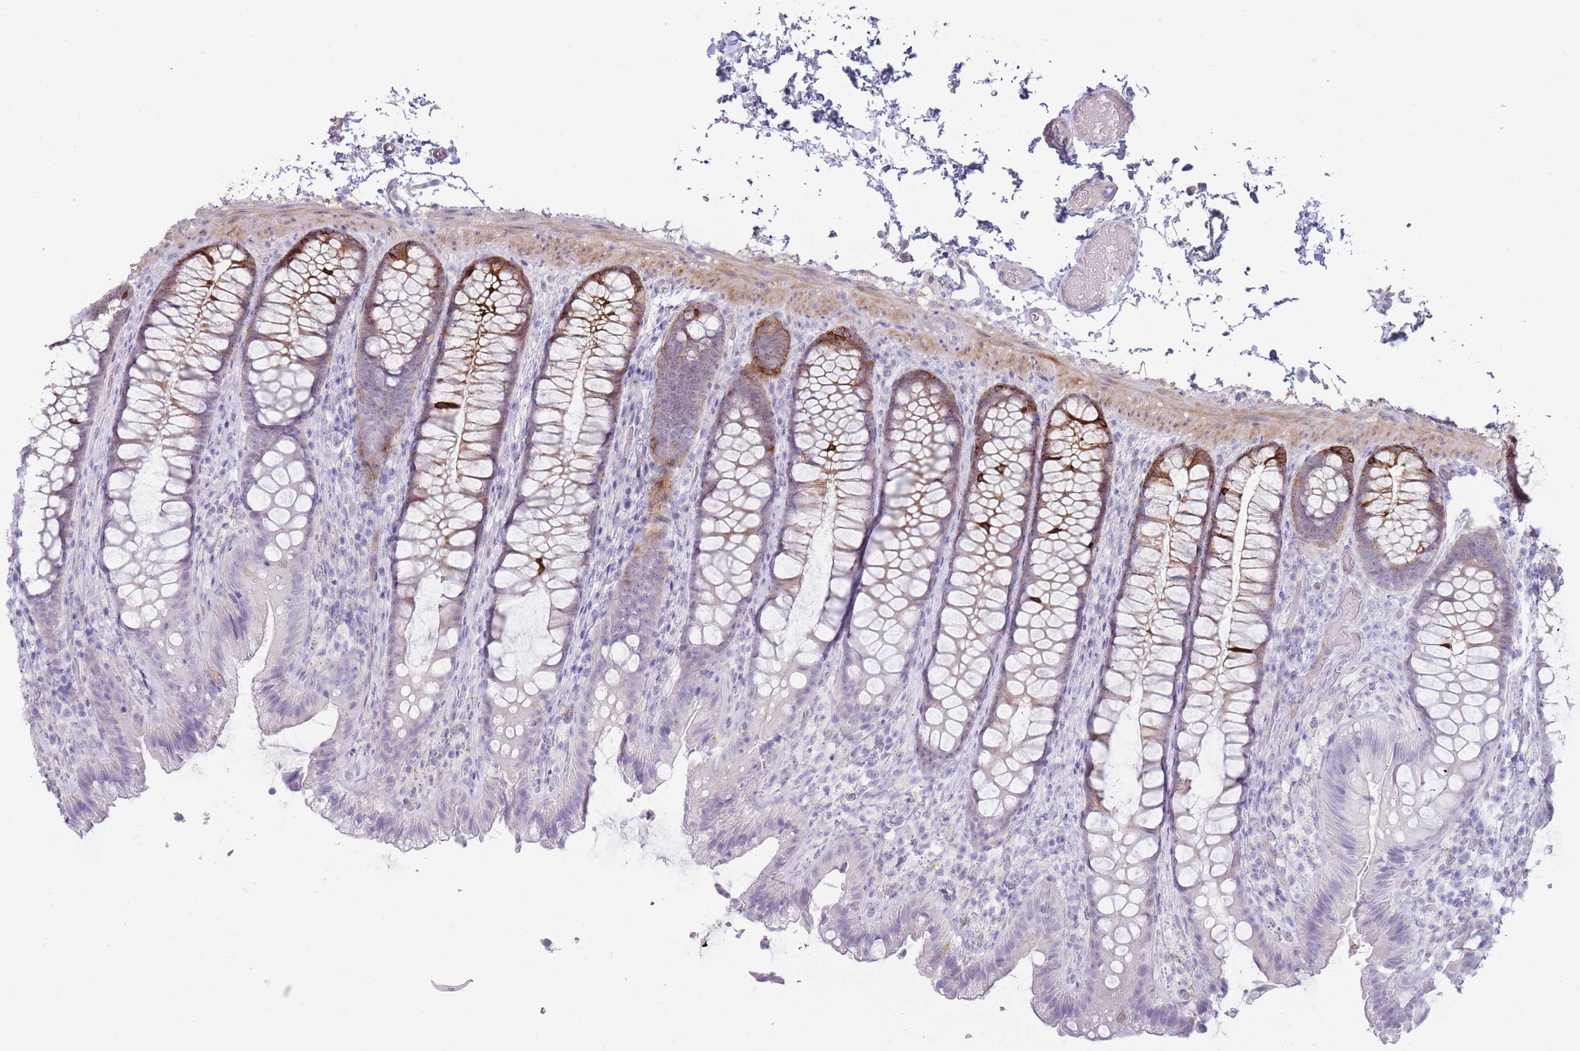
{"staining": {"intensity": "negative", "quantity": "none", "location": "none"}, "tissue": "colon", "cell_type": "Endothelial cells", "image_type": "normal", "snomed": [{"axis": "morphology", "description": "Normal tissue, NOS"}, {"axis": "topography", "description": "Colon"}], "caption": "A photomicrograph of human colon is negative for staining in endothelial cells. (Stains: DAB immunohistochemistry with hematoxylin counter stain, Microscopy: brightfield microscopy at high magnification).", "gene": "UTP14A", "patient": {"sex": "male", "age": 46}}